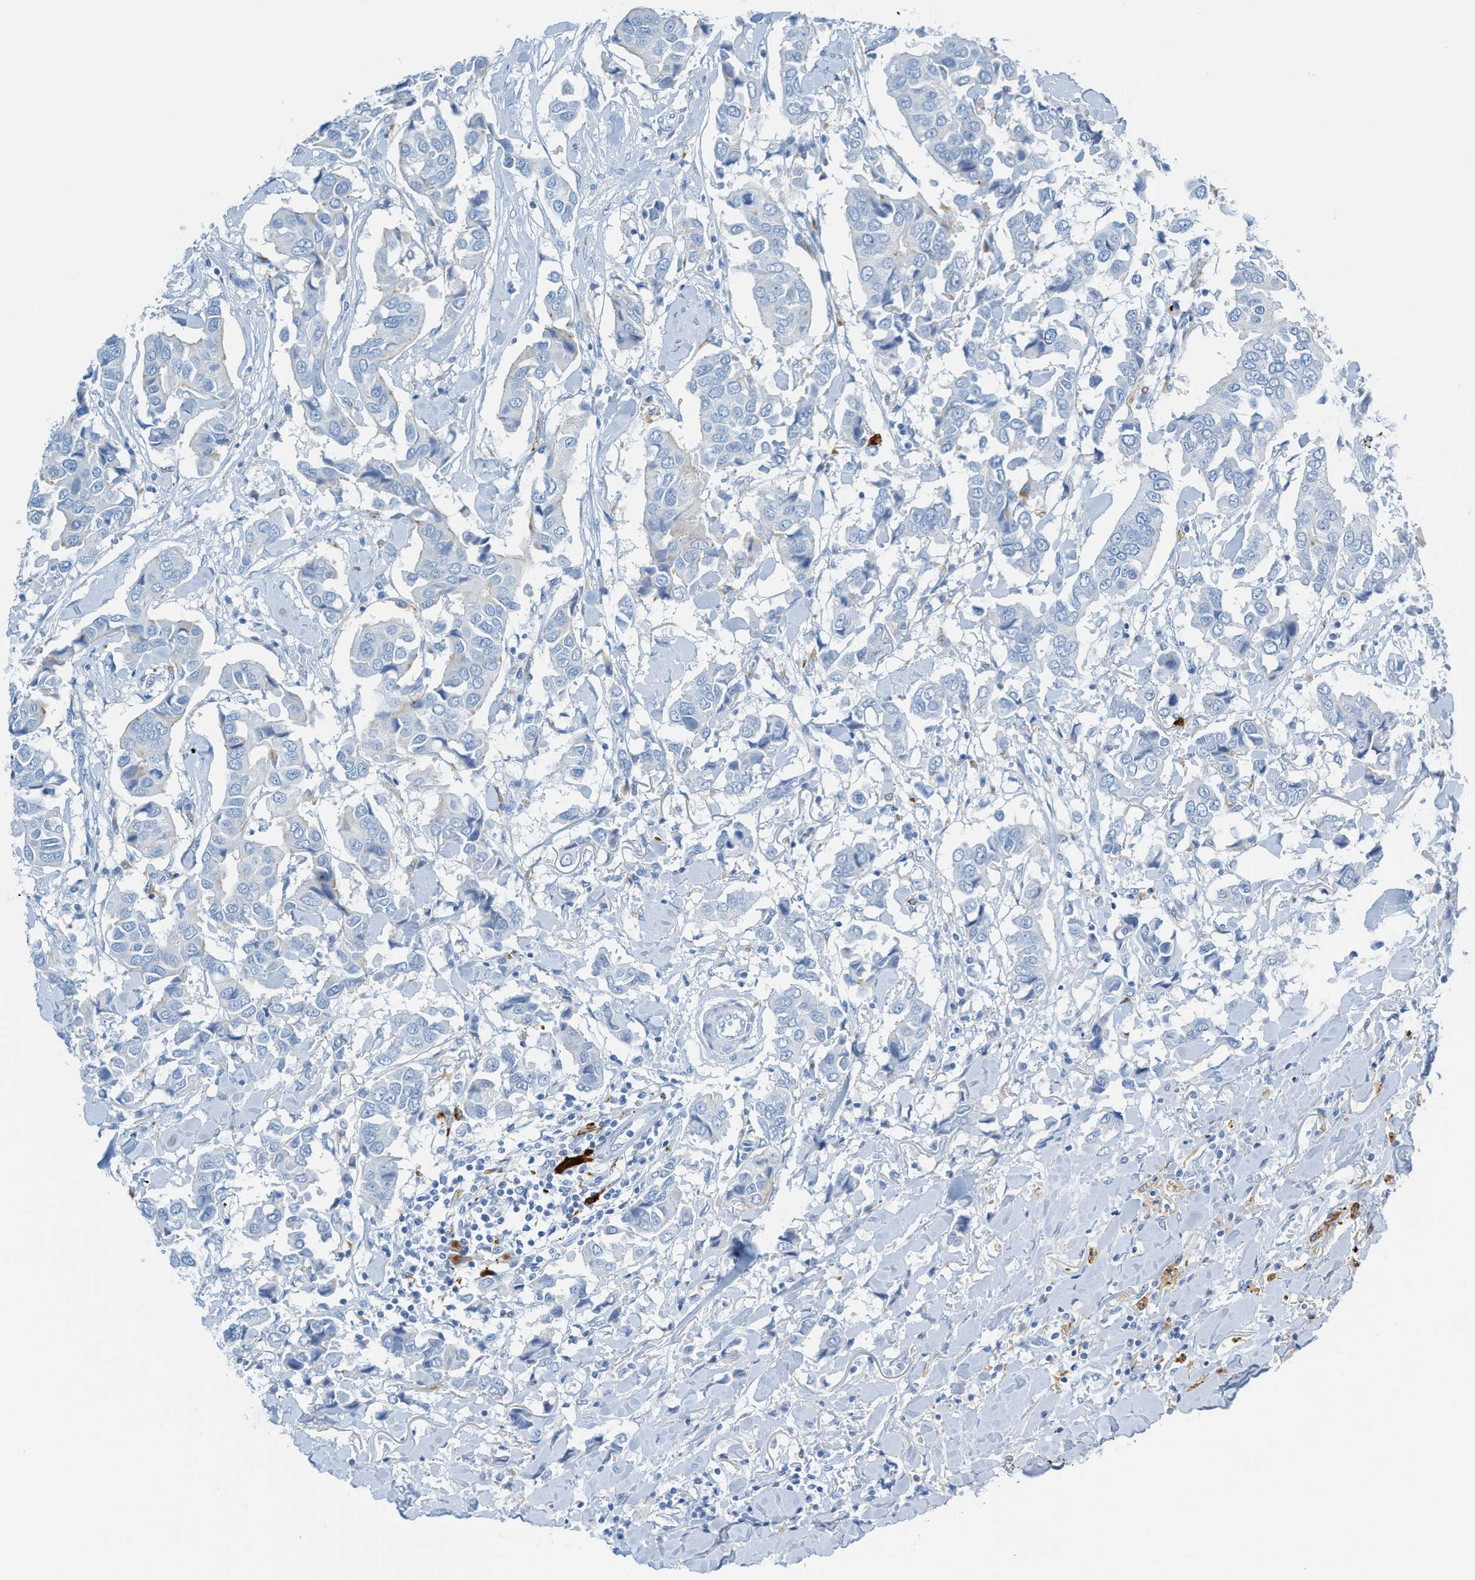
{"staining": {"intensity": "negative", "quantity": "none", "location": "none"}, "tissue": "breast cancer", "cell_type": "Tumor cells", "image_type": "cancer", "snomed": [{"axis": "morphology", "description": "Duct carcinoma"}, {"axis": "topography", "description": "Breast"}], "caption": "High magnification brightfield microscopy of breast intraductal carcinoma stained with DAB (3,3'-diaminobenzidine) (brown) and counterstained with hematoxylin (blue): tumor cells show no significant expression. The staining is performed using DAB brown chromogen with nuclei counter-stained in using hematoxylin.", "gene": "C21orf62", "patient": {"sex": "female", "age": 80}}